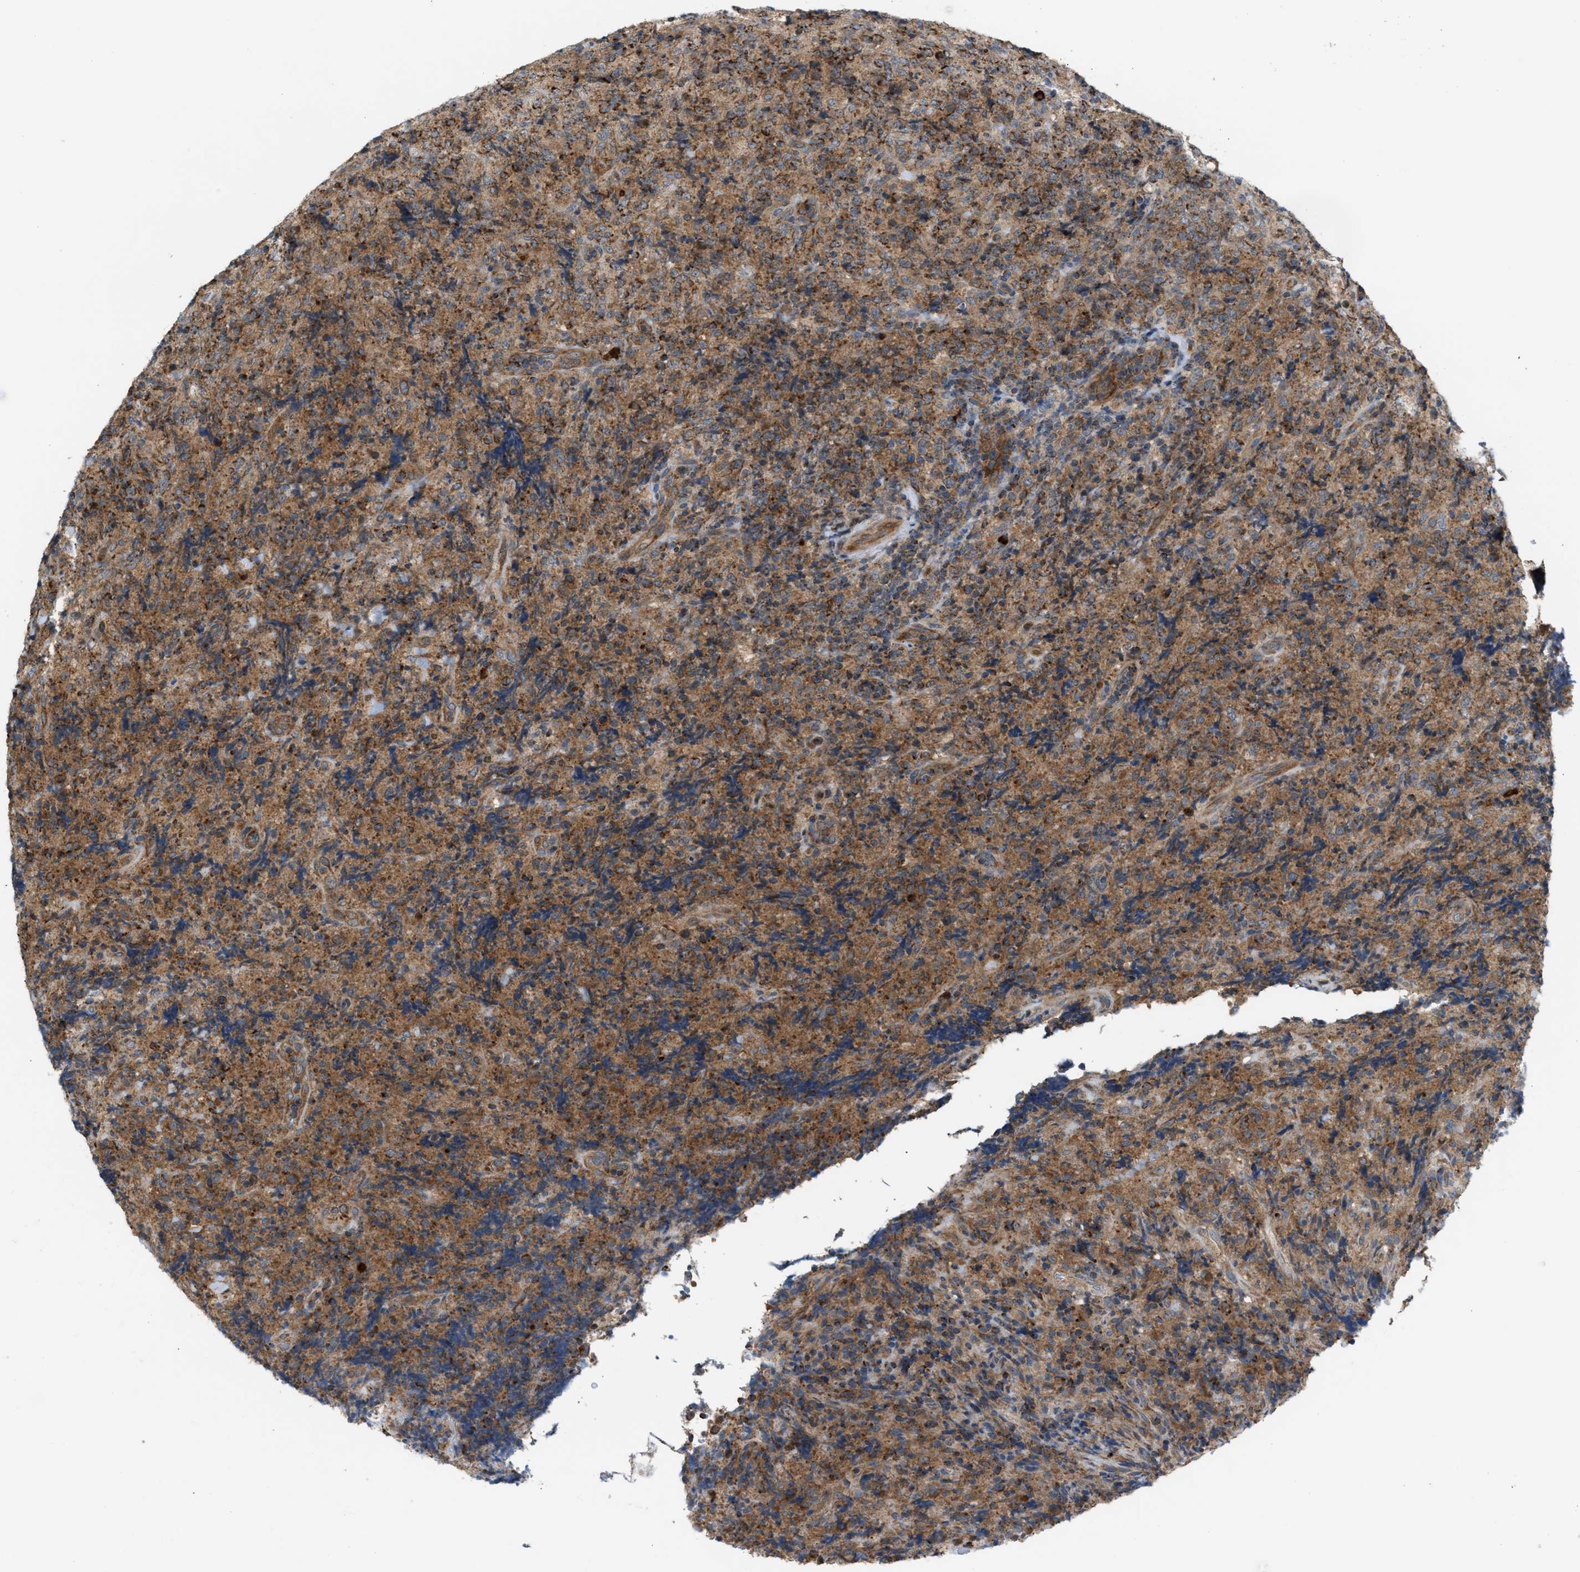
{"staining": {"intensity": "moderate", "quantity": ">75%", "location": "cytoplasmic/membranous"}, "tissue": "lymphoma", "cell_type": "Tumor cells", "image_type": "cancer", "snomed": [{"axis": "morphology", "description": "Malignant lymphoma, non-Hodgkin's type, High grade"}, {"axis": "topography", "description": "Tonsil"}], "caption": "This image demonstrates IHC staining of human lymphoma, with medium moderate cytoplasmic/membranous staining in approximately >75% of tumor cells.", "gene": "PDCL", "patient": {"sex": "female", "age": 36}}